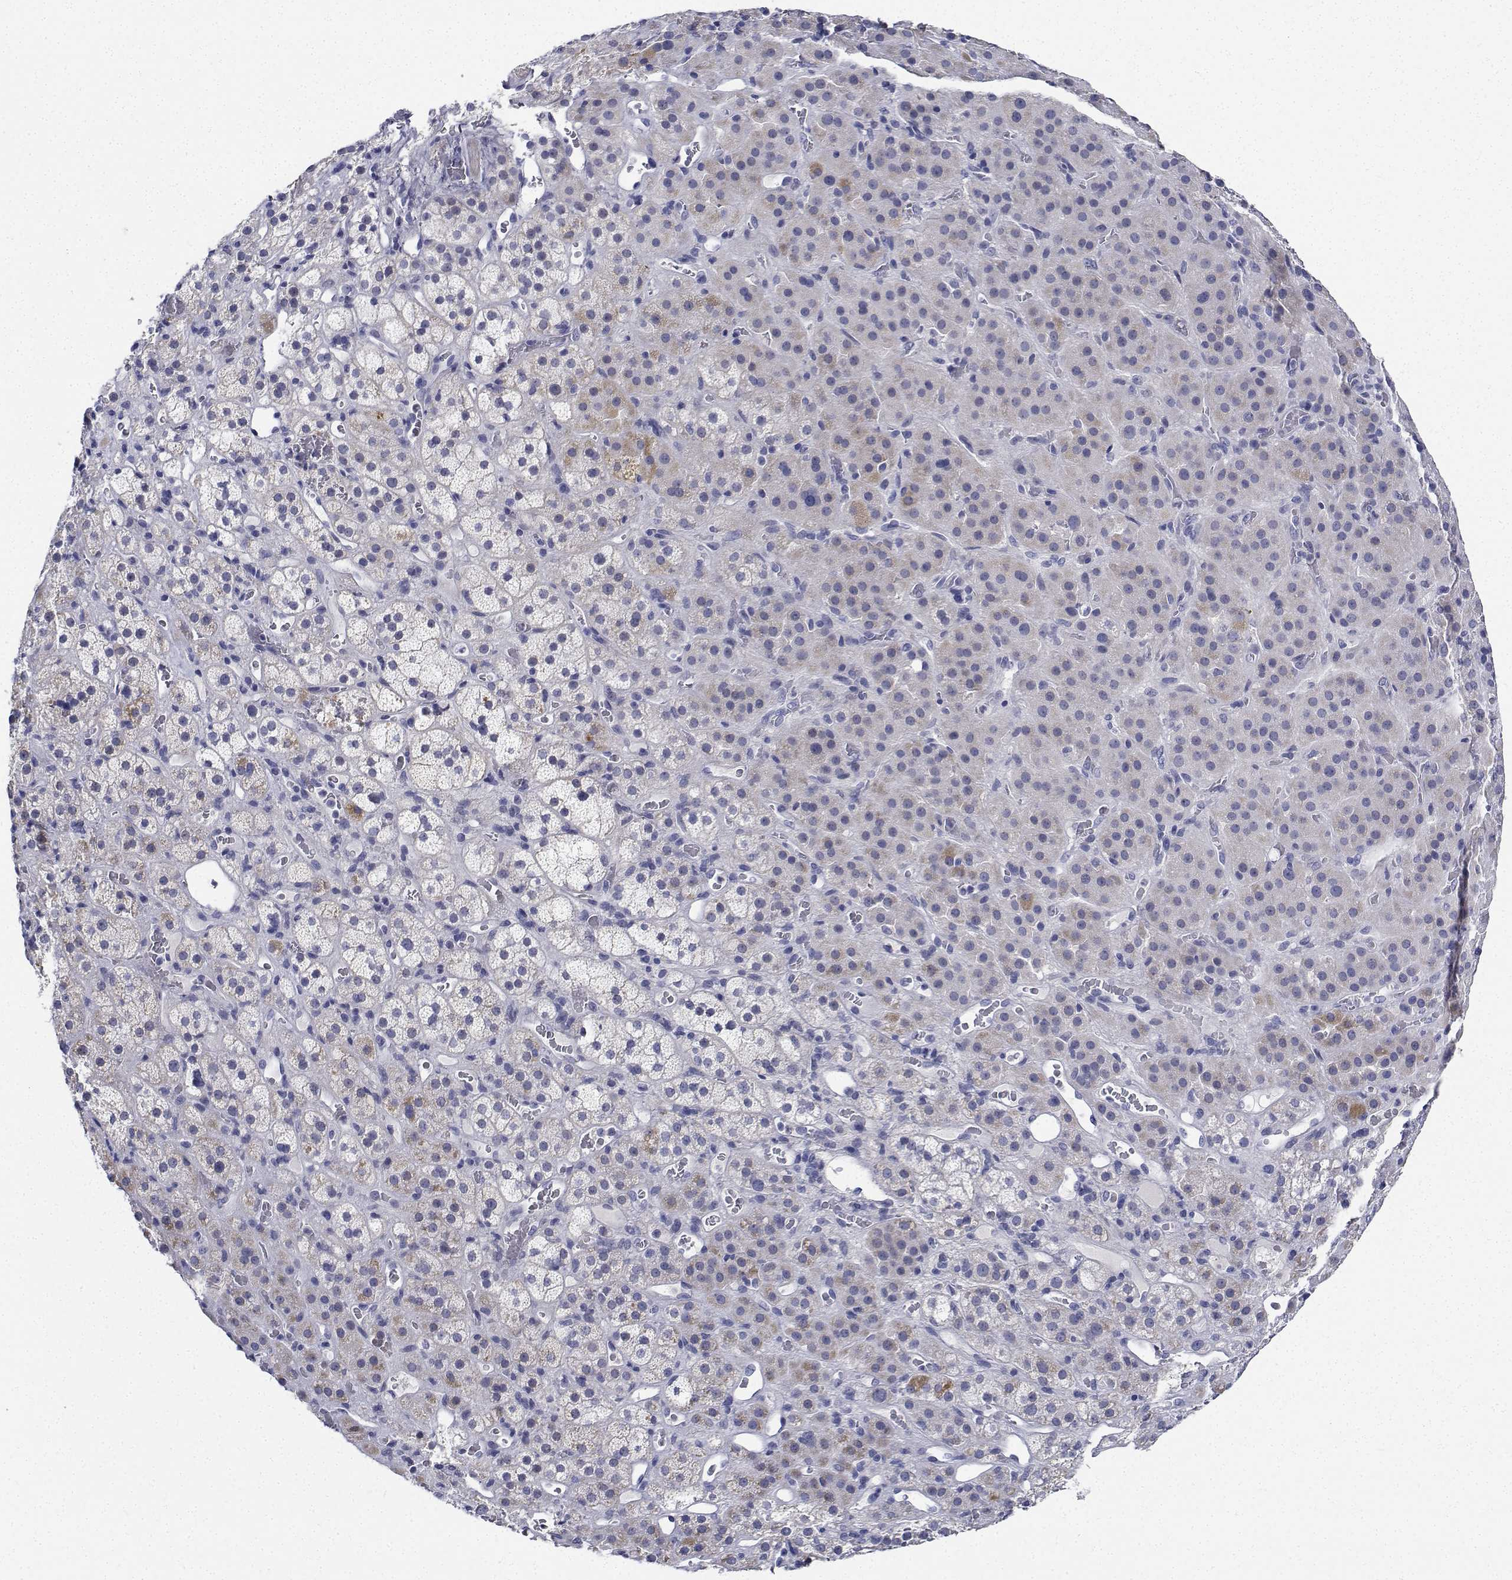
{"staining": {"intensity": "weak", "quantity": "<25%", "location": "cytoplasmic/membranous"}, "tissue": "adrenal gland", "cell_type": "Glandular cells", "image_type": "normal", "snomed": [{"axis": "morphology", "description": "Normal tissue, NOS"}, {"axis": "topography", "description": "Adrenal gland"}], "caption": "A histopathology image of human adrenal gland is negative for staining in glandular cells. (Immunohistochemistry, brightfield microscopy, high magnification).", "gene": "PLXNA4", "patient": {"sex": "male", "age": 57}}